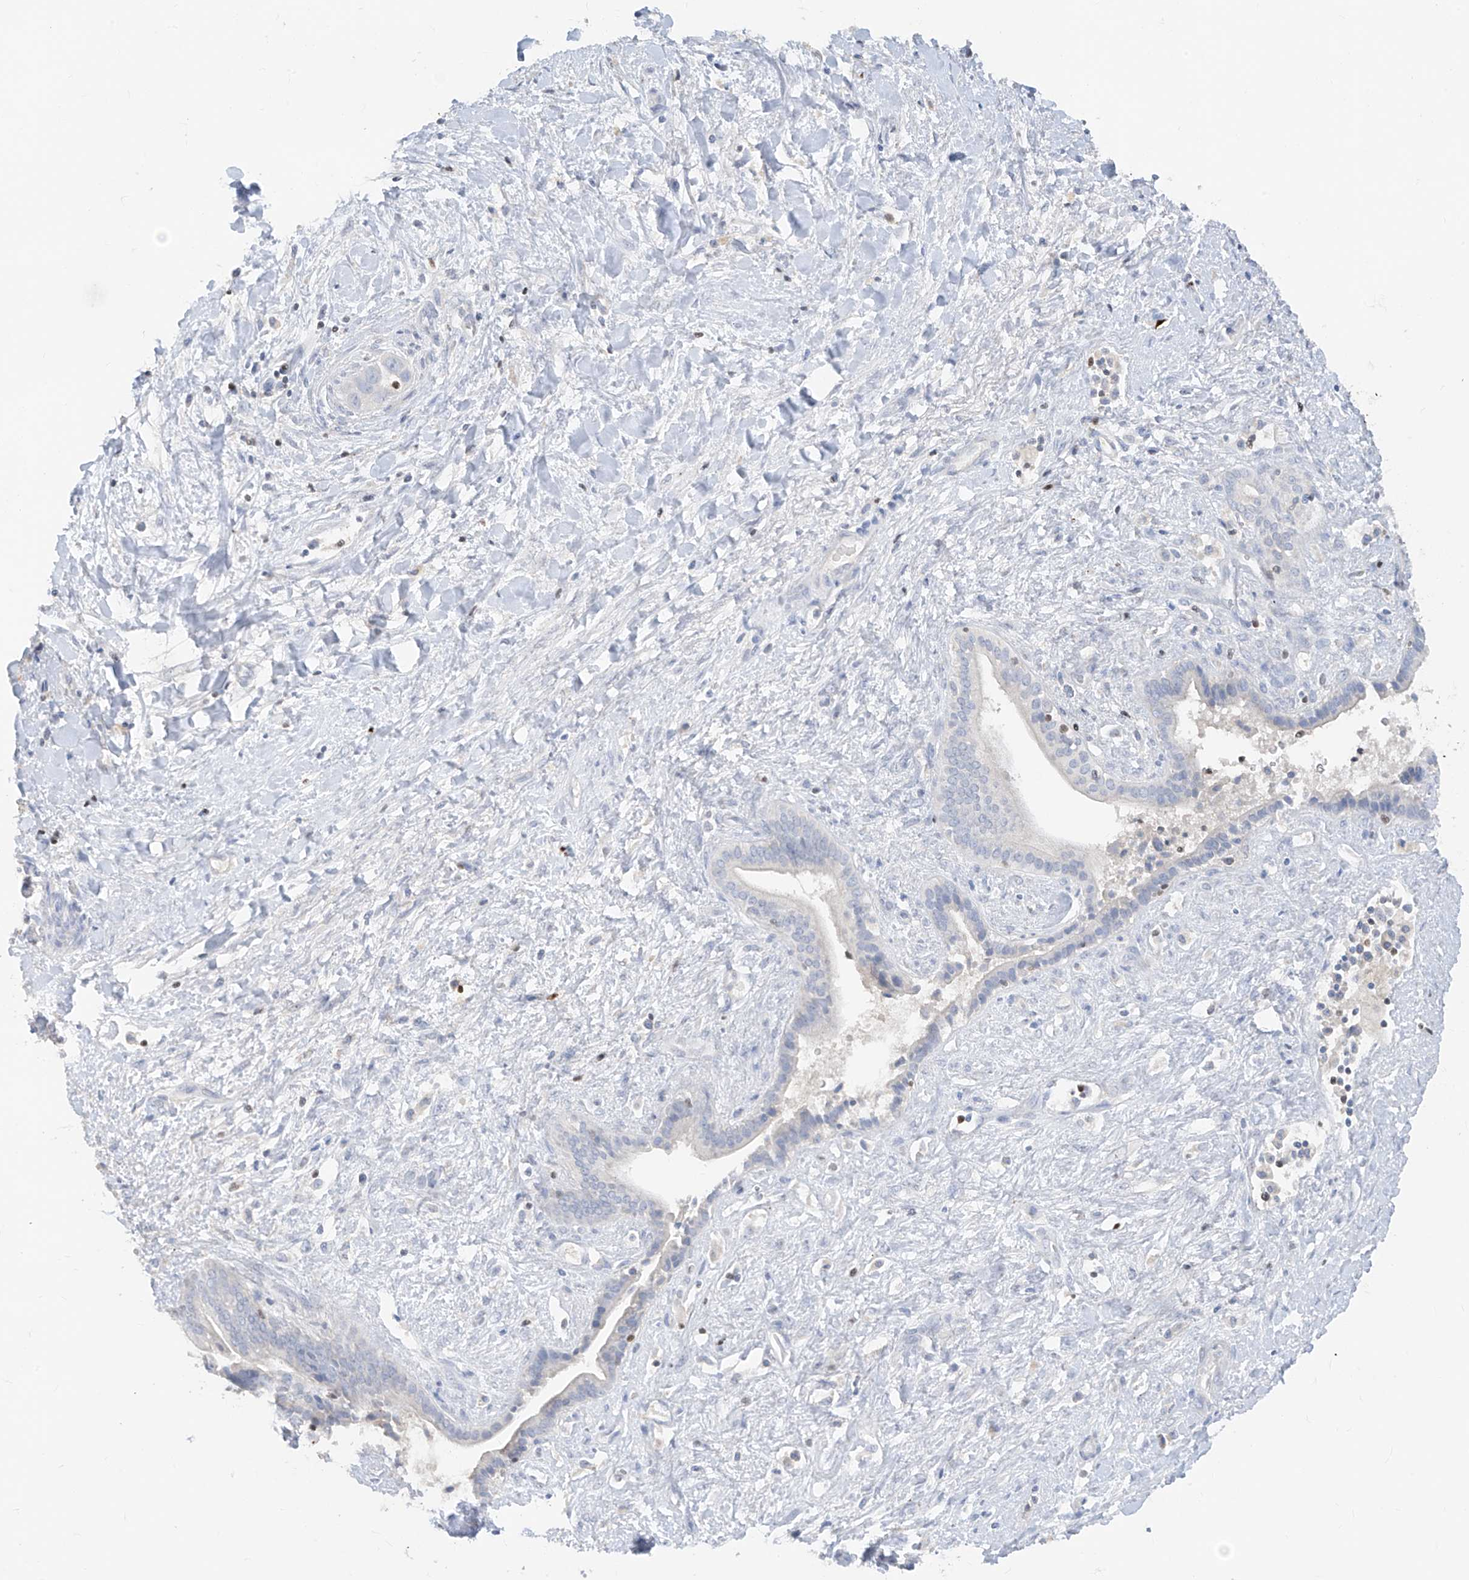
{"staining": {"intensity": "negative", "quantity": "none", "location": "none"}, "tissue": "liver cancer", "cell_type": "Tumor cells", "image_type": "cancer", "snomed": [{"axis": "morphology", "description": "Cholangiocarcinoma"}, {"axis": "topography", "description": "Liver"}], "caption": "This is an immunohistochemistry (IHC) micrograph of liver cholangiocarcinoma. There is no staining in tumor cells.", "gene": "TBX21", "patient": {"sex": "female", "age": 52}}